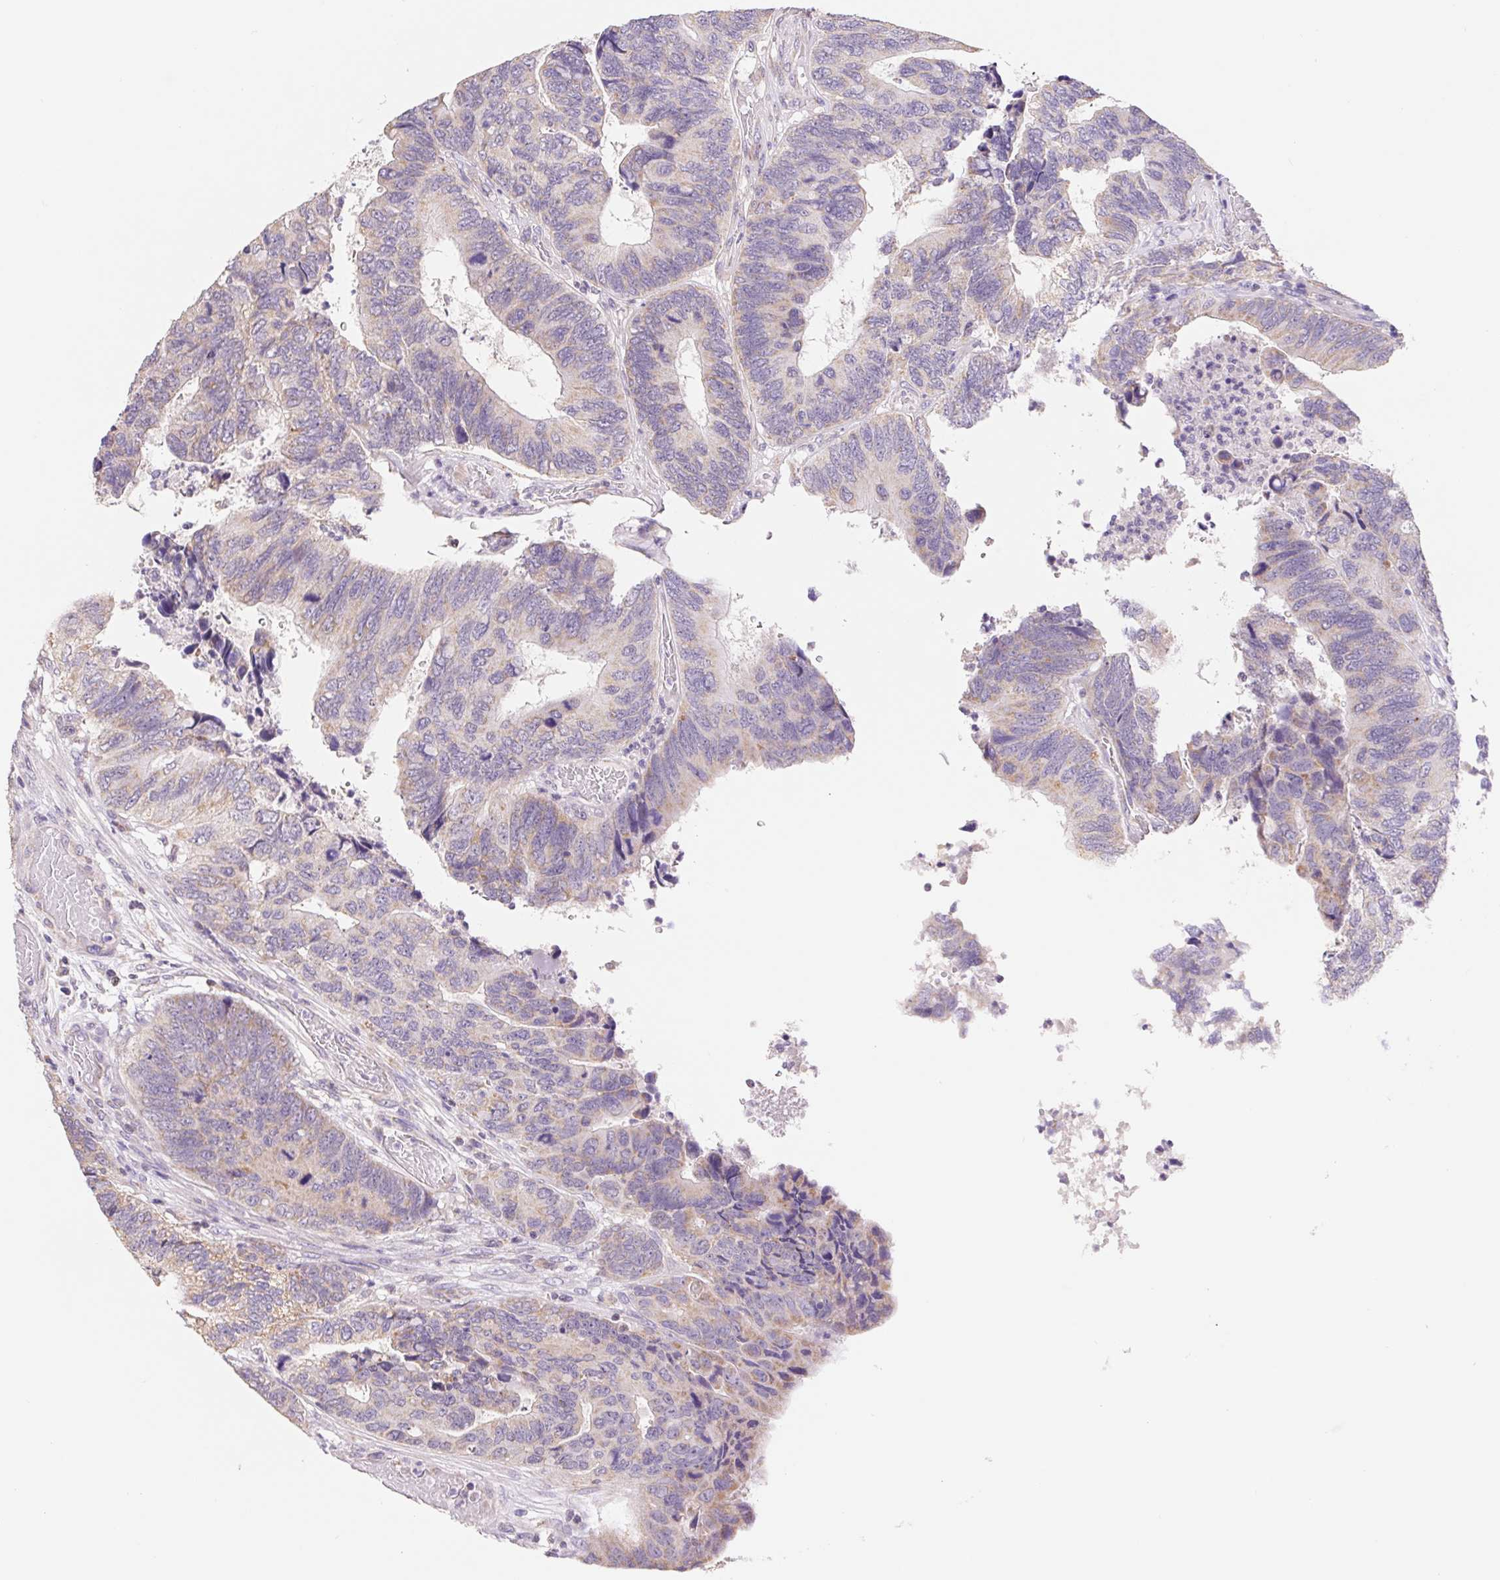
{"staining": {"intensity": "weak", "quantity": "25%-75%", "location": "cytoplasmic/membranous"}, "tissue": "colorectal cancer", "cell_type": "Tumor cells", "image_type": "cancer", "snomed": [{"axis": "morphology", "description": "Adenocarcinoma, NOS"}, {"axis": "topography", "description": "Colon"}], "caption": "A high-resolution micrograph shows IHC staining of colorectal cancer (adenocarcinoma), which shows weak cytoplasmic/membranous positivity in approximately 25%-75% of tumor cells. Immunohistochemistry (ihc) stains the protein in brown and the nuclei are stained blue.", "gene": "FKBP6", "patient": {"sex": "female", "age": 67}}